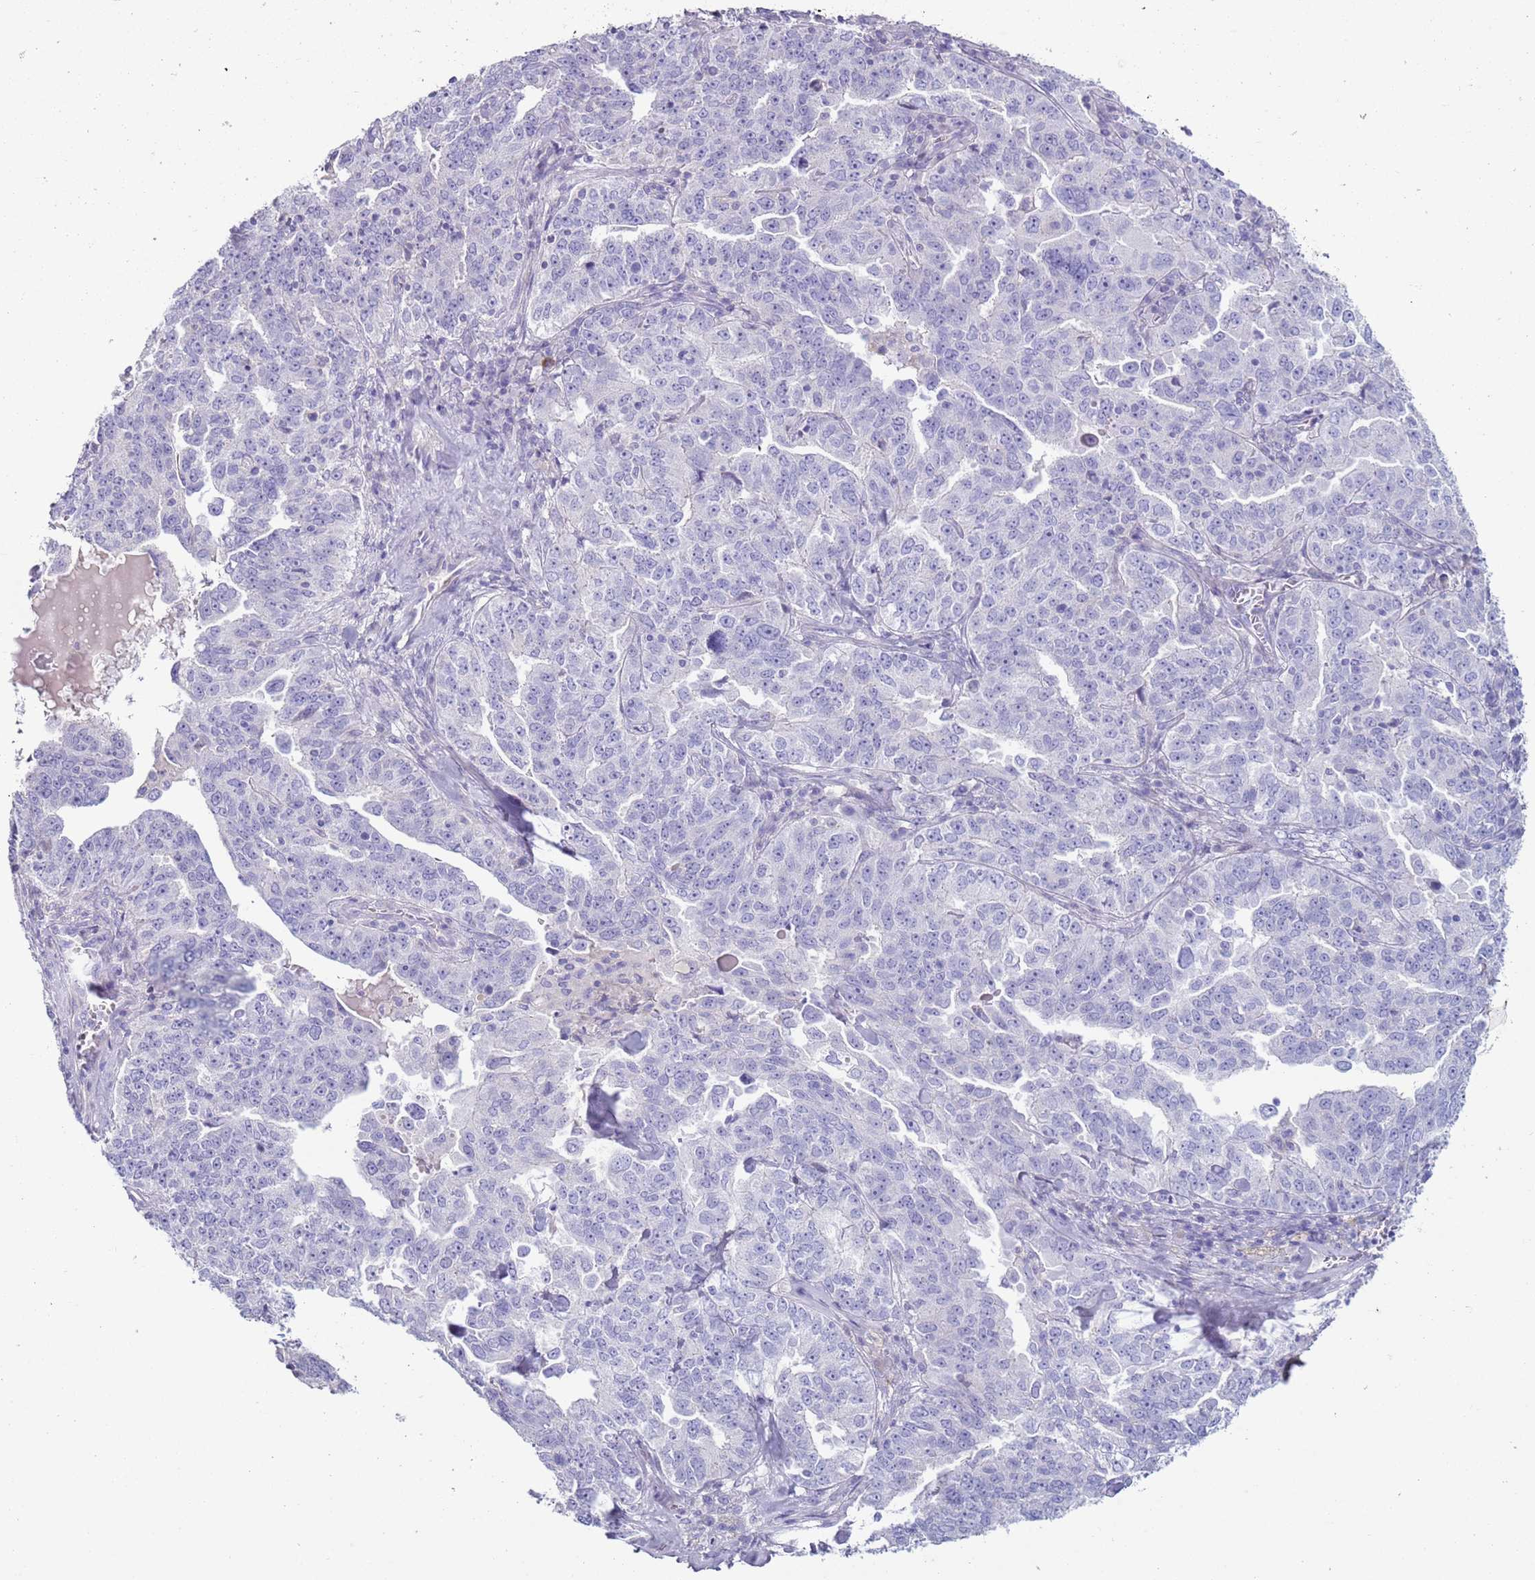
{"staining": {"intensity": "negative", "quantity": "none", "location": "none"}, "tissue": "ovarian cancer", "cell_type": "Tumor cells", "image_type": "cancer", "snomed": [{"axis": "morphology", "description": "Carcinoma, endometroid"}, {"axis": "topography", "description": "Ovary"}], "caption": "Ovarian endometroid carcinoma was stained to show a protein in brown. There is no significant expression in tumor cells.", "gene": "NPAP1", "patient": {"sex": "female", "age": 62}}